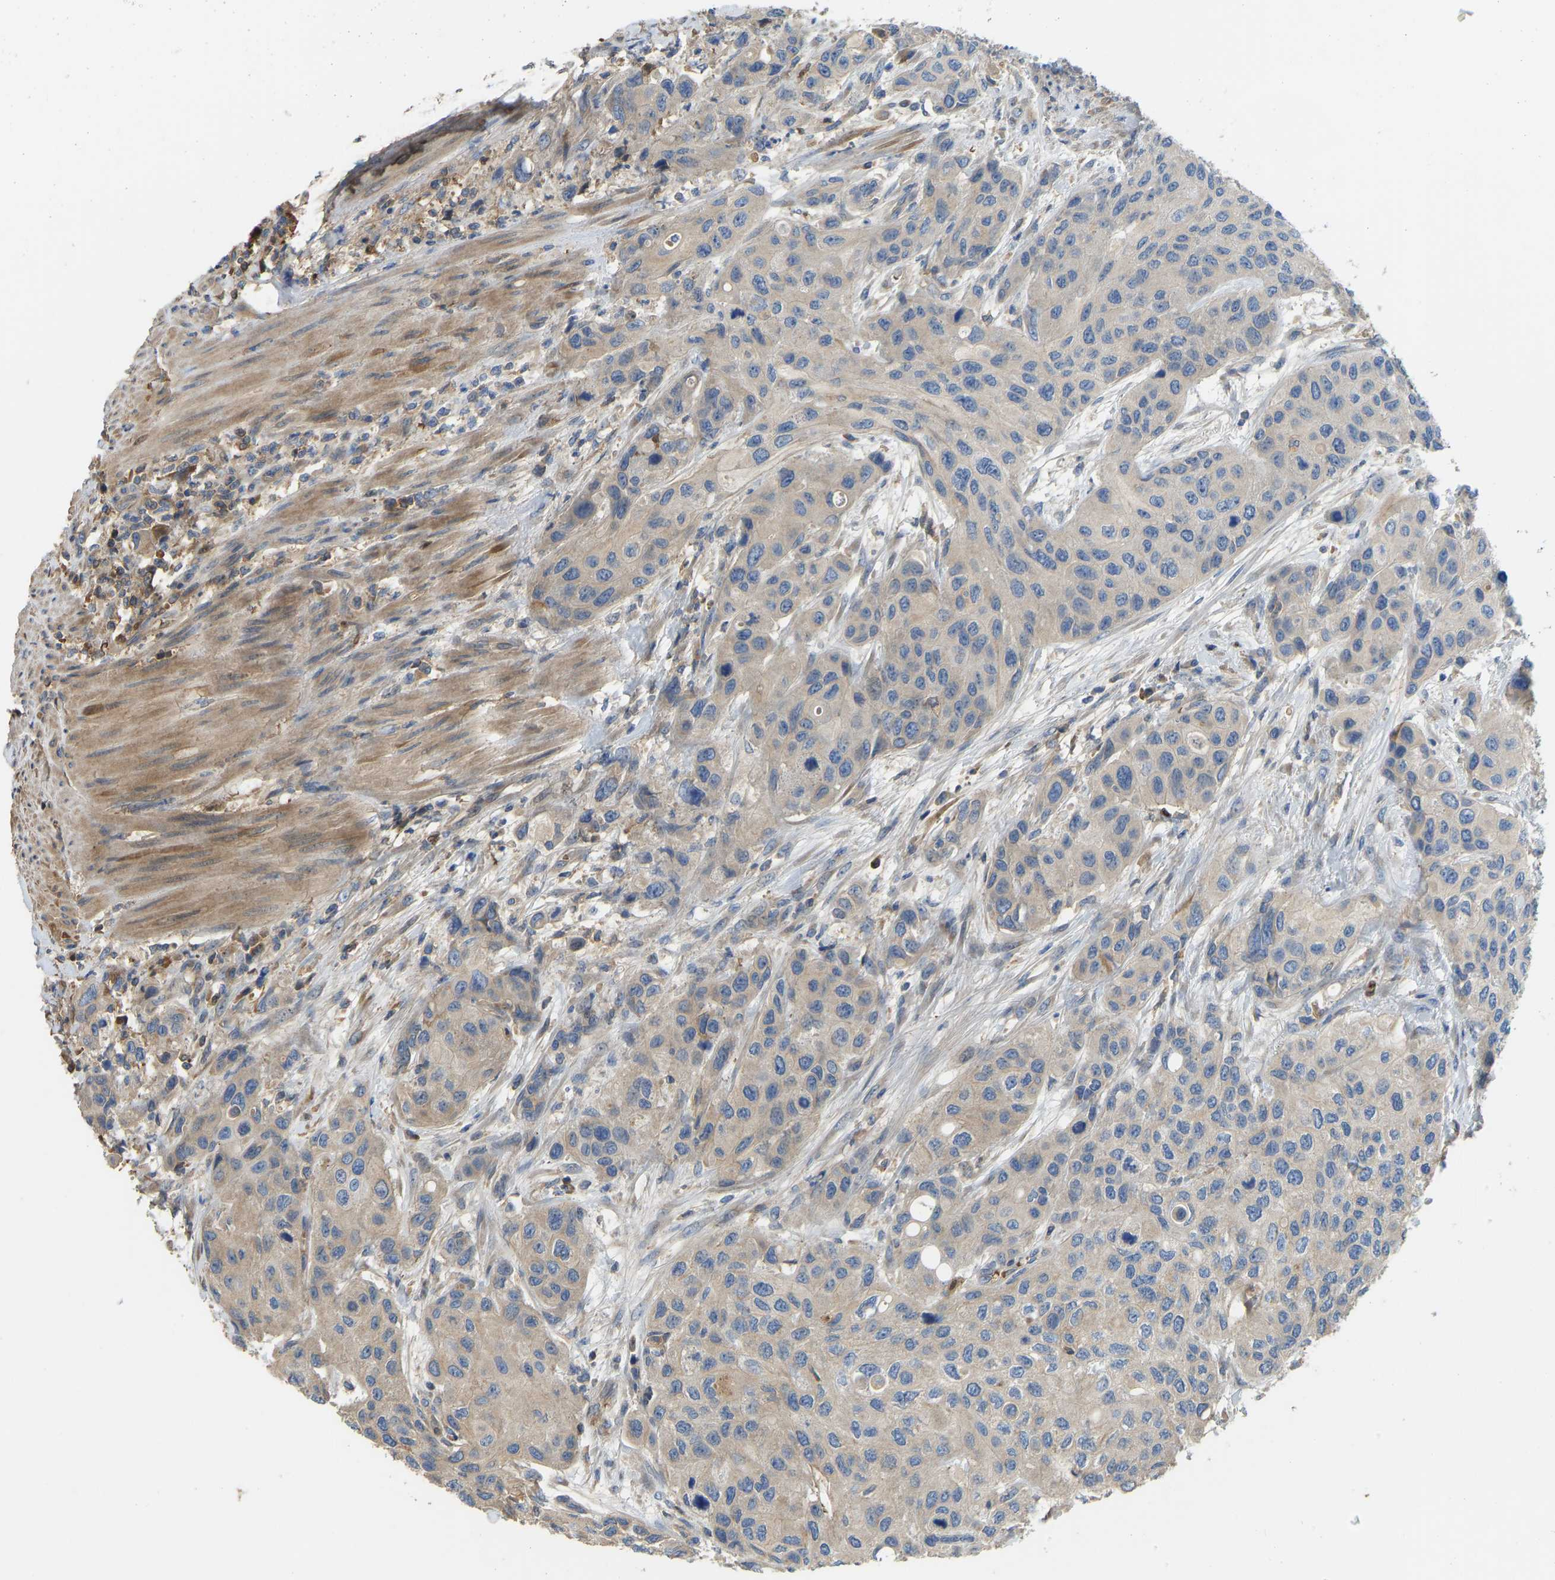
{"staining": {"intensity": "weak", "quantity": "<25%", "location": "cytoplasmic/membranous"}, "tissue": "urothelial cancer", "cell_type": "Tumor cells", "image_type": "cancer", "snomed": [{"axis": "morphology", "description": "Urothelial carcinoma, High grade"}, {"axis": "topography", "description": "Urinary bladder"}], "caption": "This photomicrograph is of urothelial cancer stained with immunohistochemistry to label a protein in brown with the nuclei are counter-stained blue. There is no expression in tumor cells. The staining is performed using DAB brown chromogen with nuclei counter-stained in using hematoxylin.", "gene": "VCPKMT", "patient": {"sex": "female", "age": 56}}